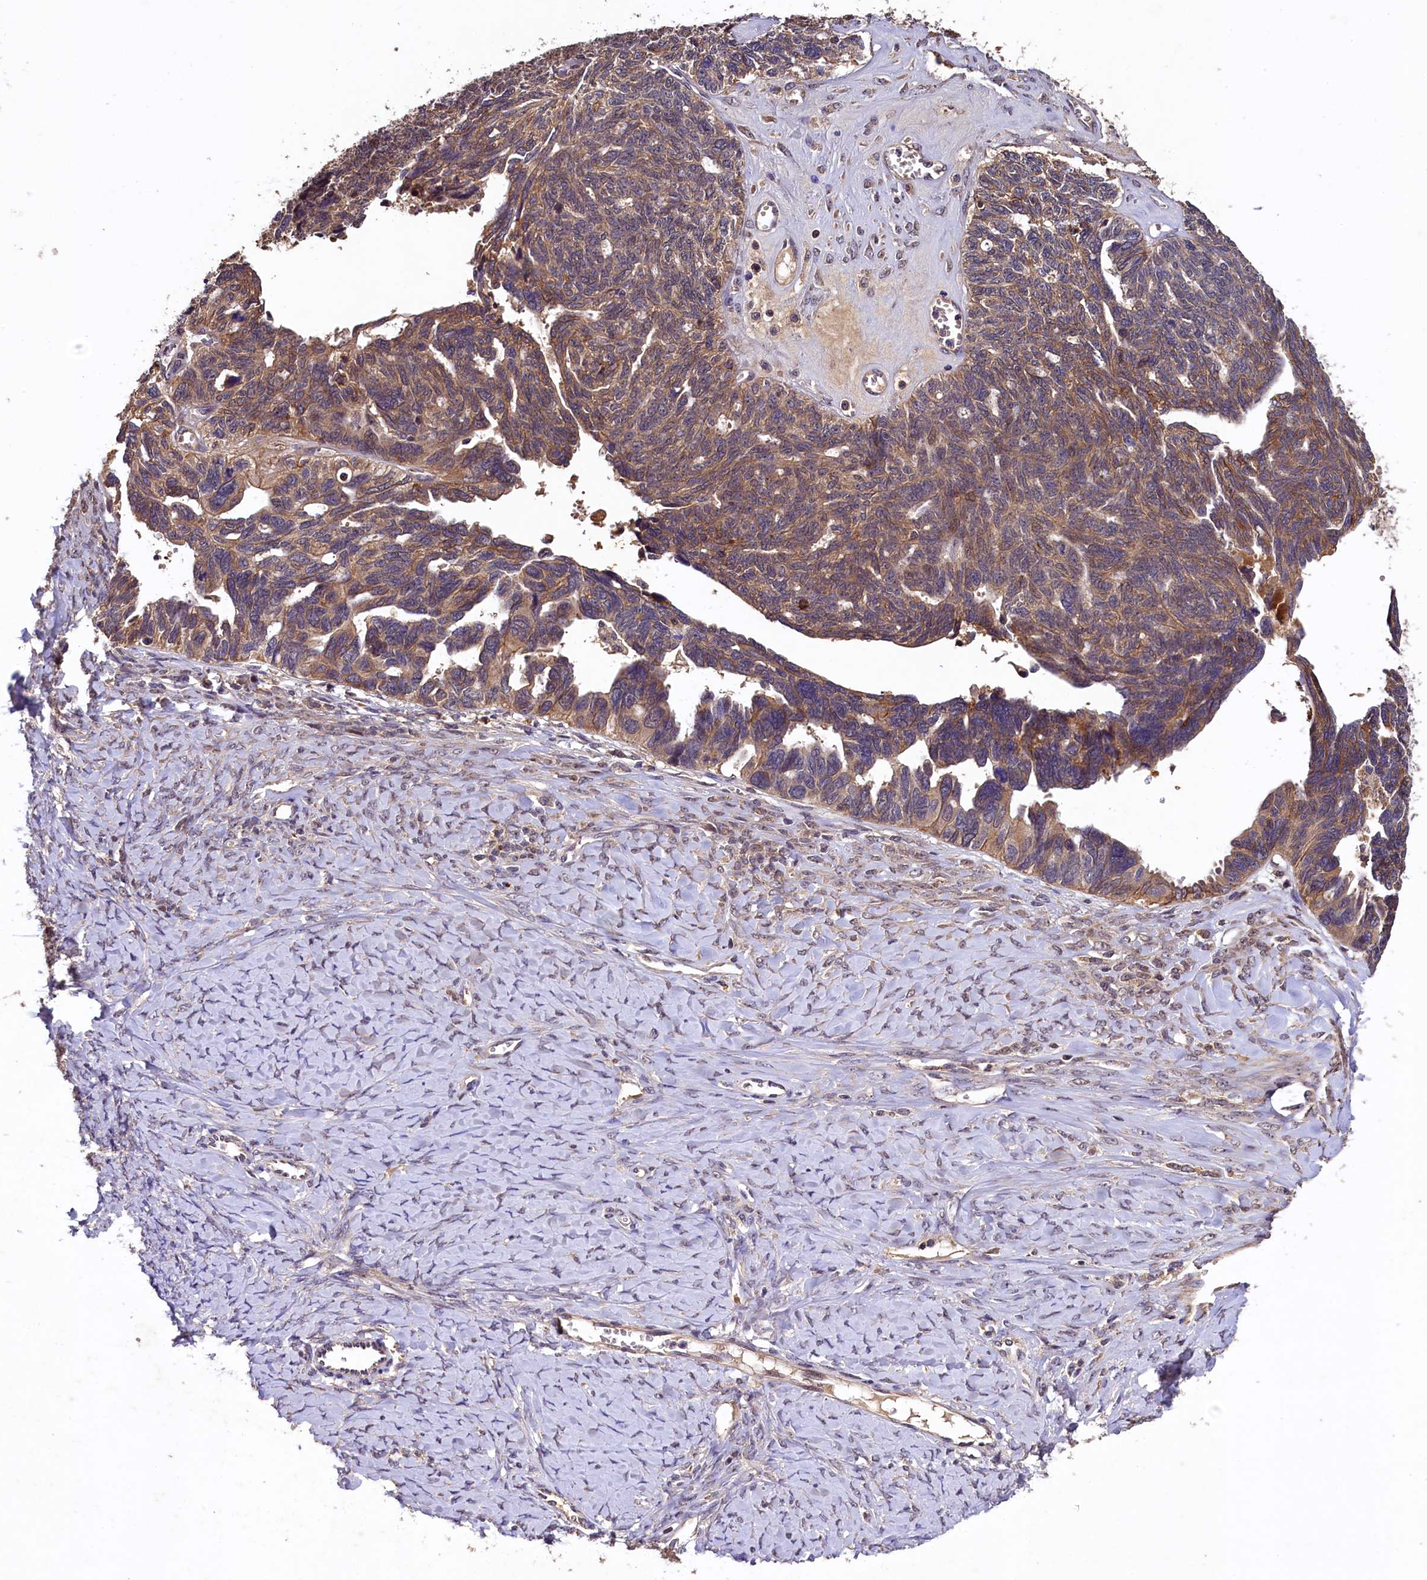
{"staining": {"intensity": "moderate", "quantity": ">75%", "location": "cytoplasmic/membranous"}, "tissue": "ovarian cancer", "cell_type": "Tumor cells", "image_type": "cancer", "snomed": [{"axis": "morphology", "description": "Cystadenocarcinoma, serous, NOS"}, {"axis": "topography", "description": "Ovary"}], "caption": "A brown stain highlights moderate cytoplasmic/membranous positivity of a protein in human serous cystadenocarcinoma (ovarian) tumor cells. The staining was performed using DAB, with brown indicating positive protein expression. Nuclei are stained blue with hematoxylin.", "gene": "PLXNB1", "patient": {"sex": "female", "age": 79}}